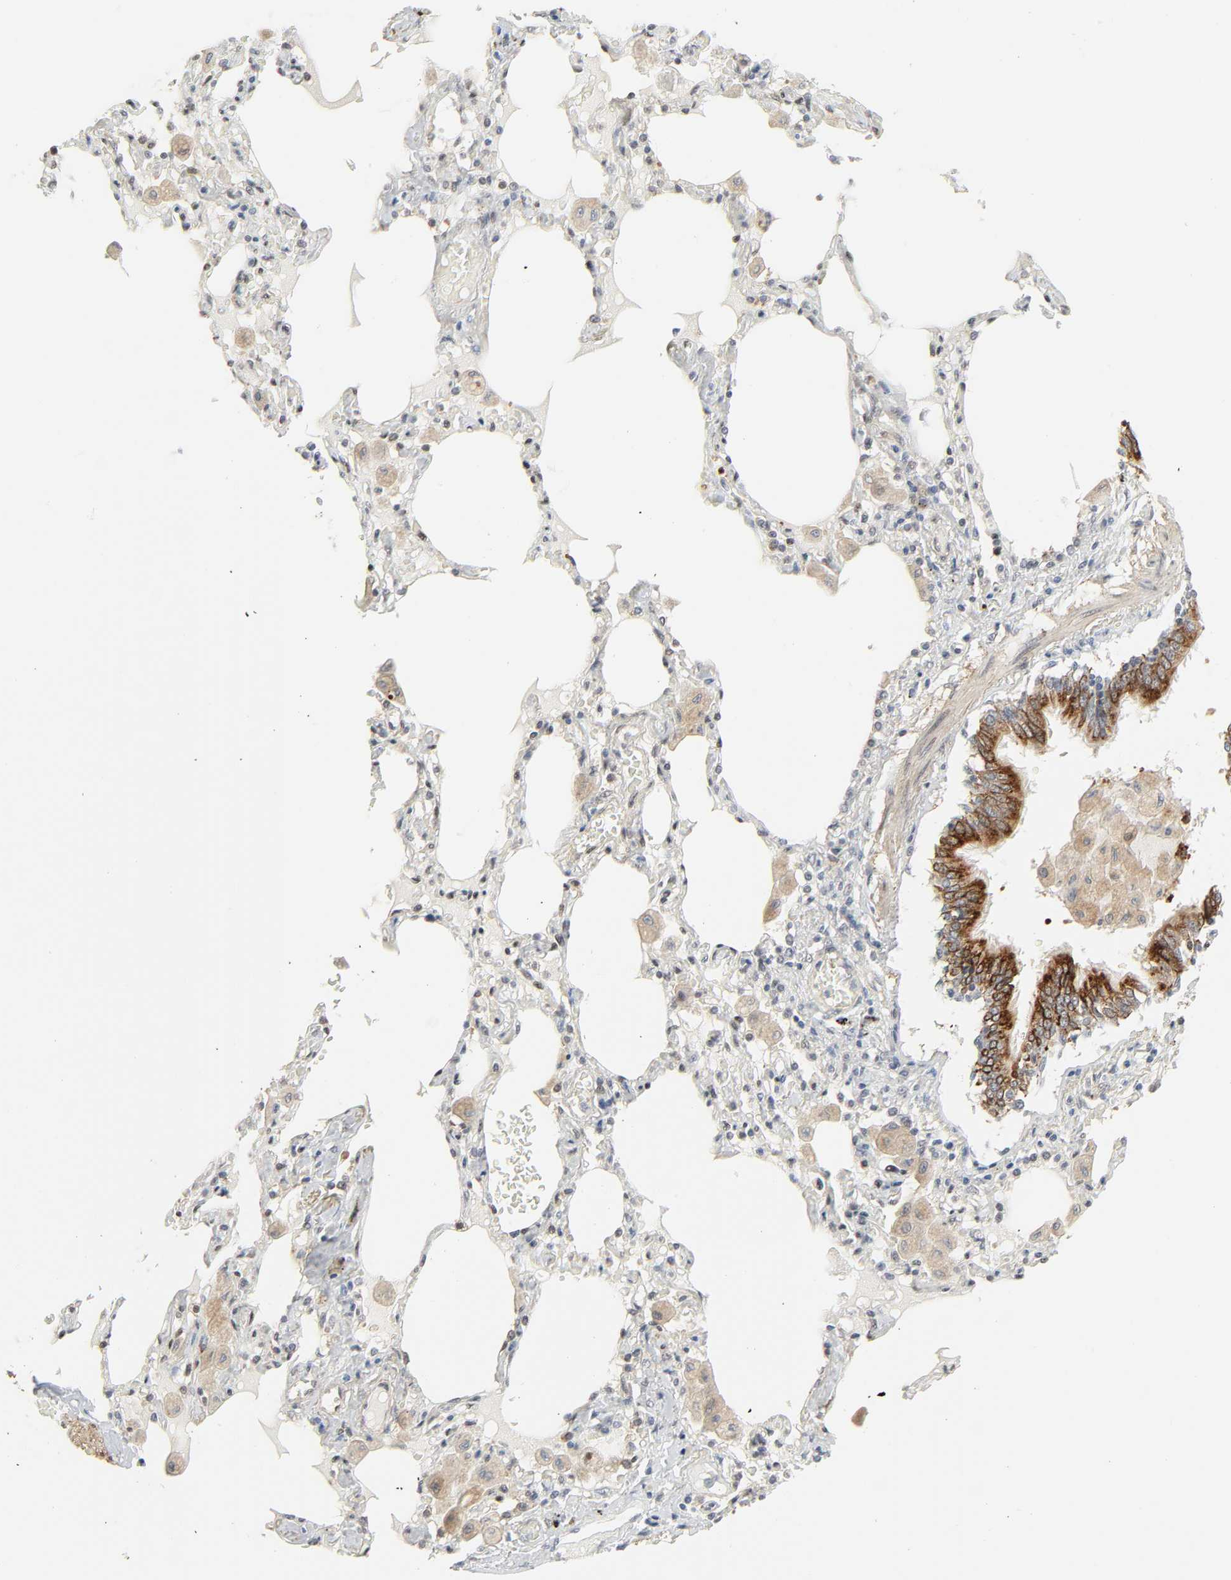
{"staining": {"intensity": "strong", "quantity": ">75%", "location": "cytoplasmic/membranous"}, "tissue": "bronchus", "cell_type": "Respiratory epithelial cells", "image_type": "normal", "snomed": [{"axis": "morphology", "description": "Normal tissue, NOS"}, {"axis": "morphology", "description": "Squamous cell carcinoma, NOS"}, {"axis": "topography", "description": "Bronchus"}, {"axis": "topography", "description": "Lung"}], "caption": "This image demonstrates IHC staining of normal human bronchus, with high strong cytoplasmic/membranous staining in about >75% of respiratory epithelial cells.", "gene": "ZBTB16", "patient": {"sex": "female", "age": 47}}